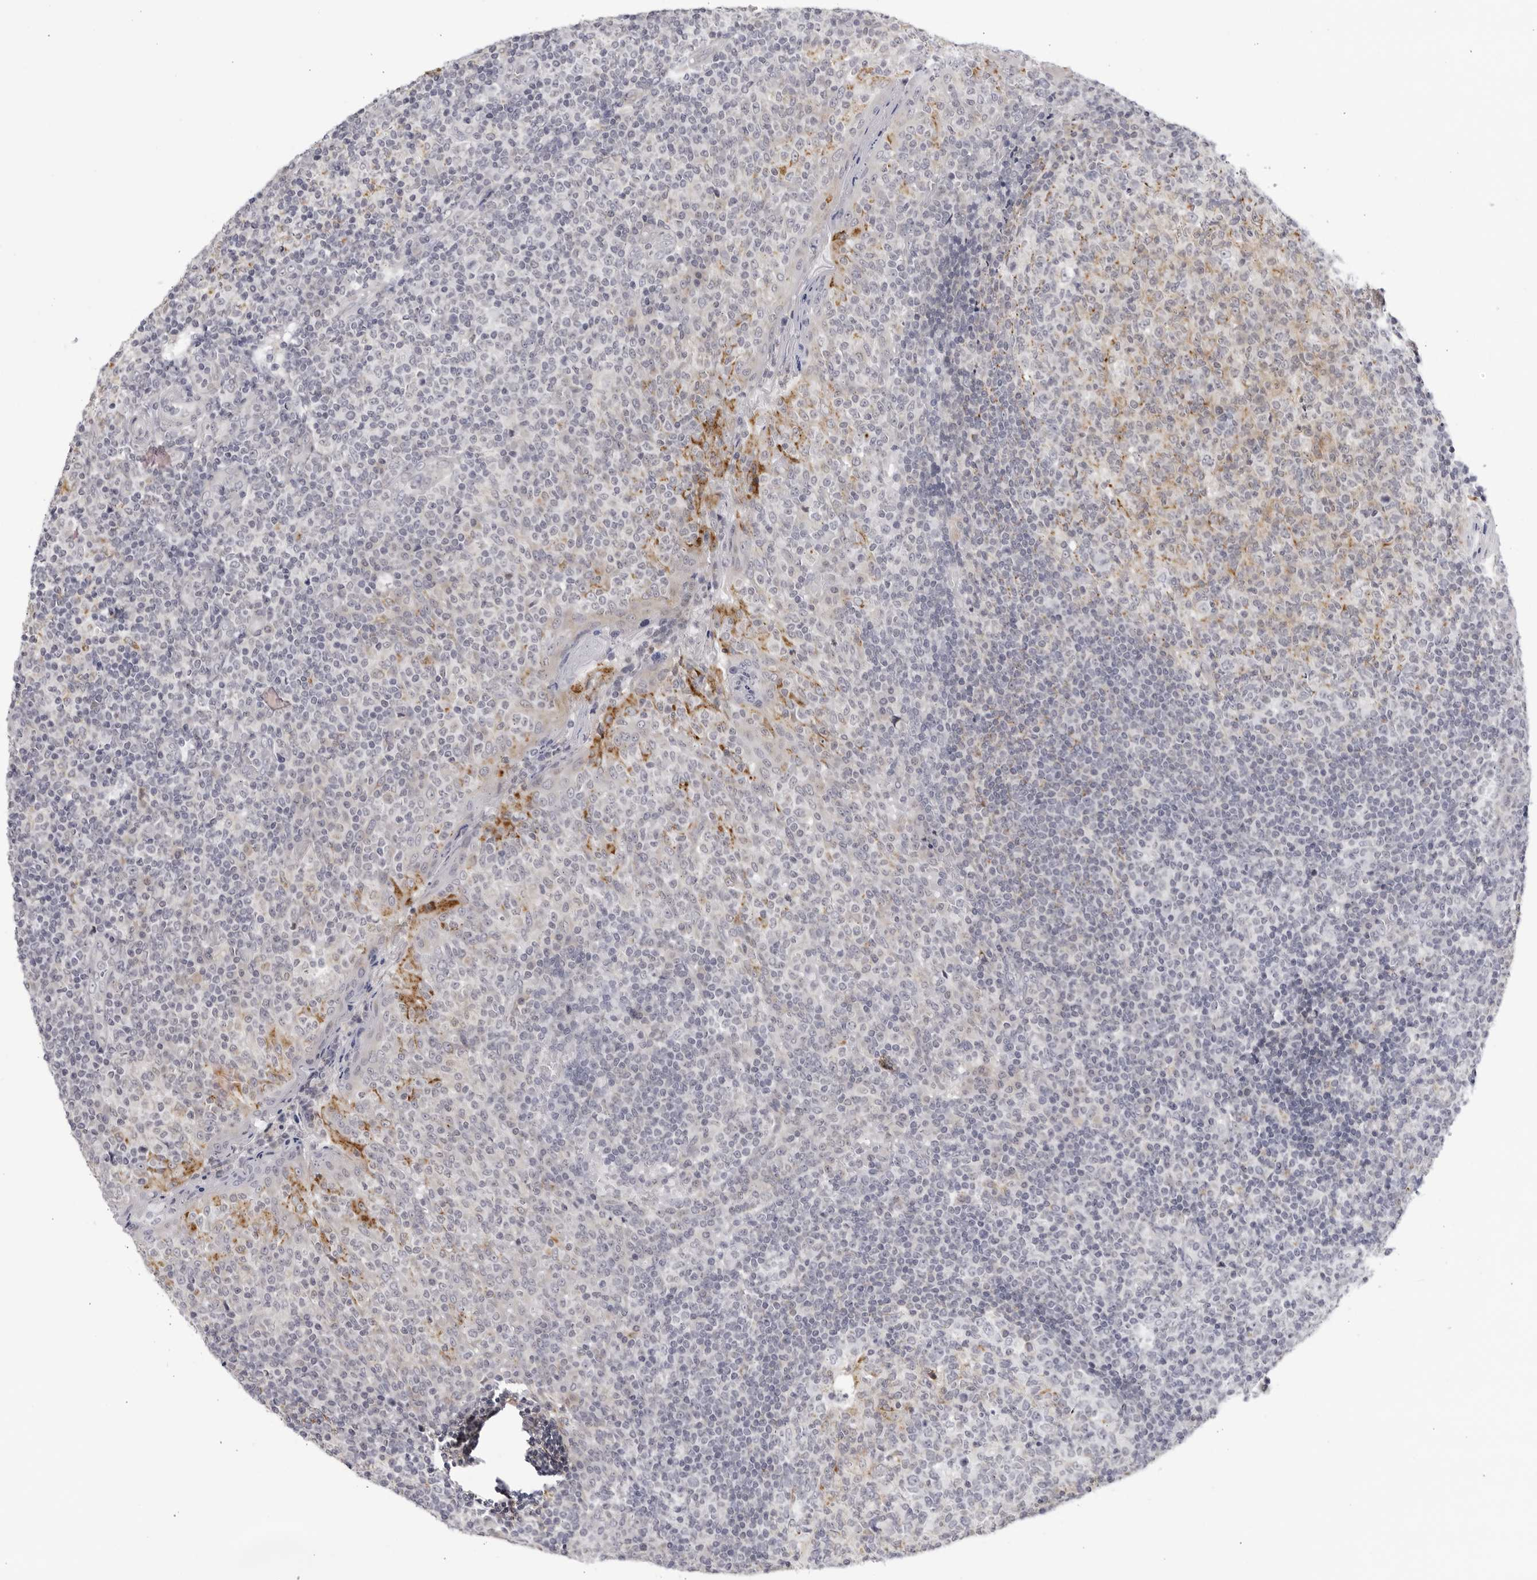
{"staining": {"intensity": "weak", "quantity": "<25%", "location": "cytoplasmic/membranous"}, "tissue": "tonsil", "cell_type": "Germinal center cells", "image_type": "normal", "snomed": [{"axis": "morphology", "description": "Normal tissue, NOS"}, {"axis": "topography", "description": "Tonsil"}], "caption": "High power microscopy photomicrograph of an immunohistochemistry photomicrograph of unremarkable tonsil, revealing no significant positivity in germinal center cells. (IHC, brightfield microscopy, high magnification).", "gene": "CNBD1", "patient": {"sex": "female", "age": 19}}